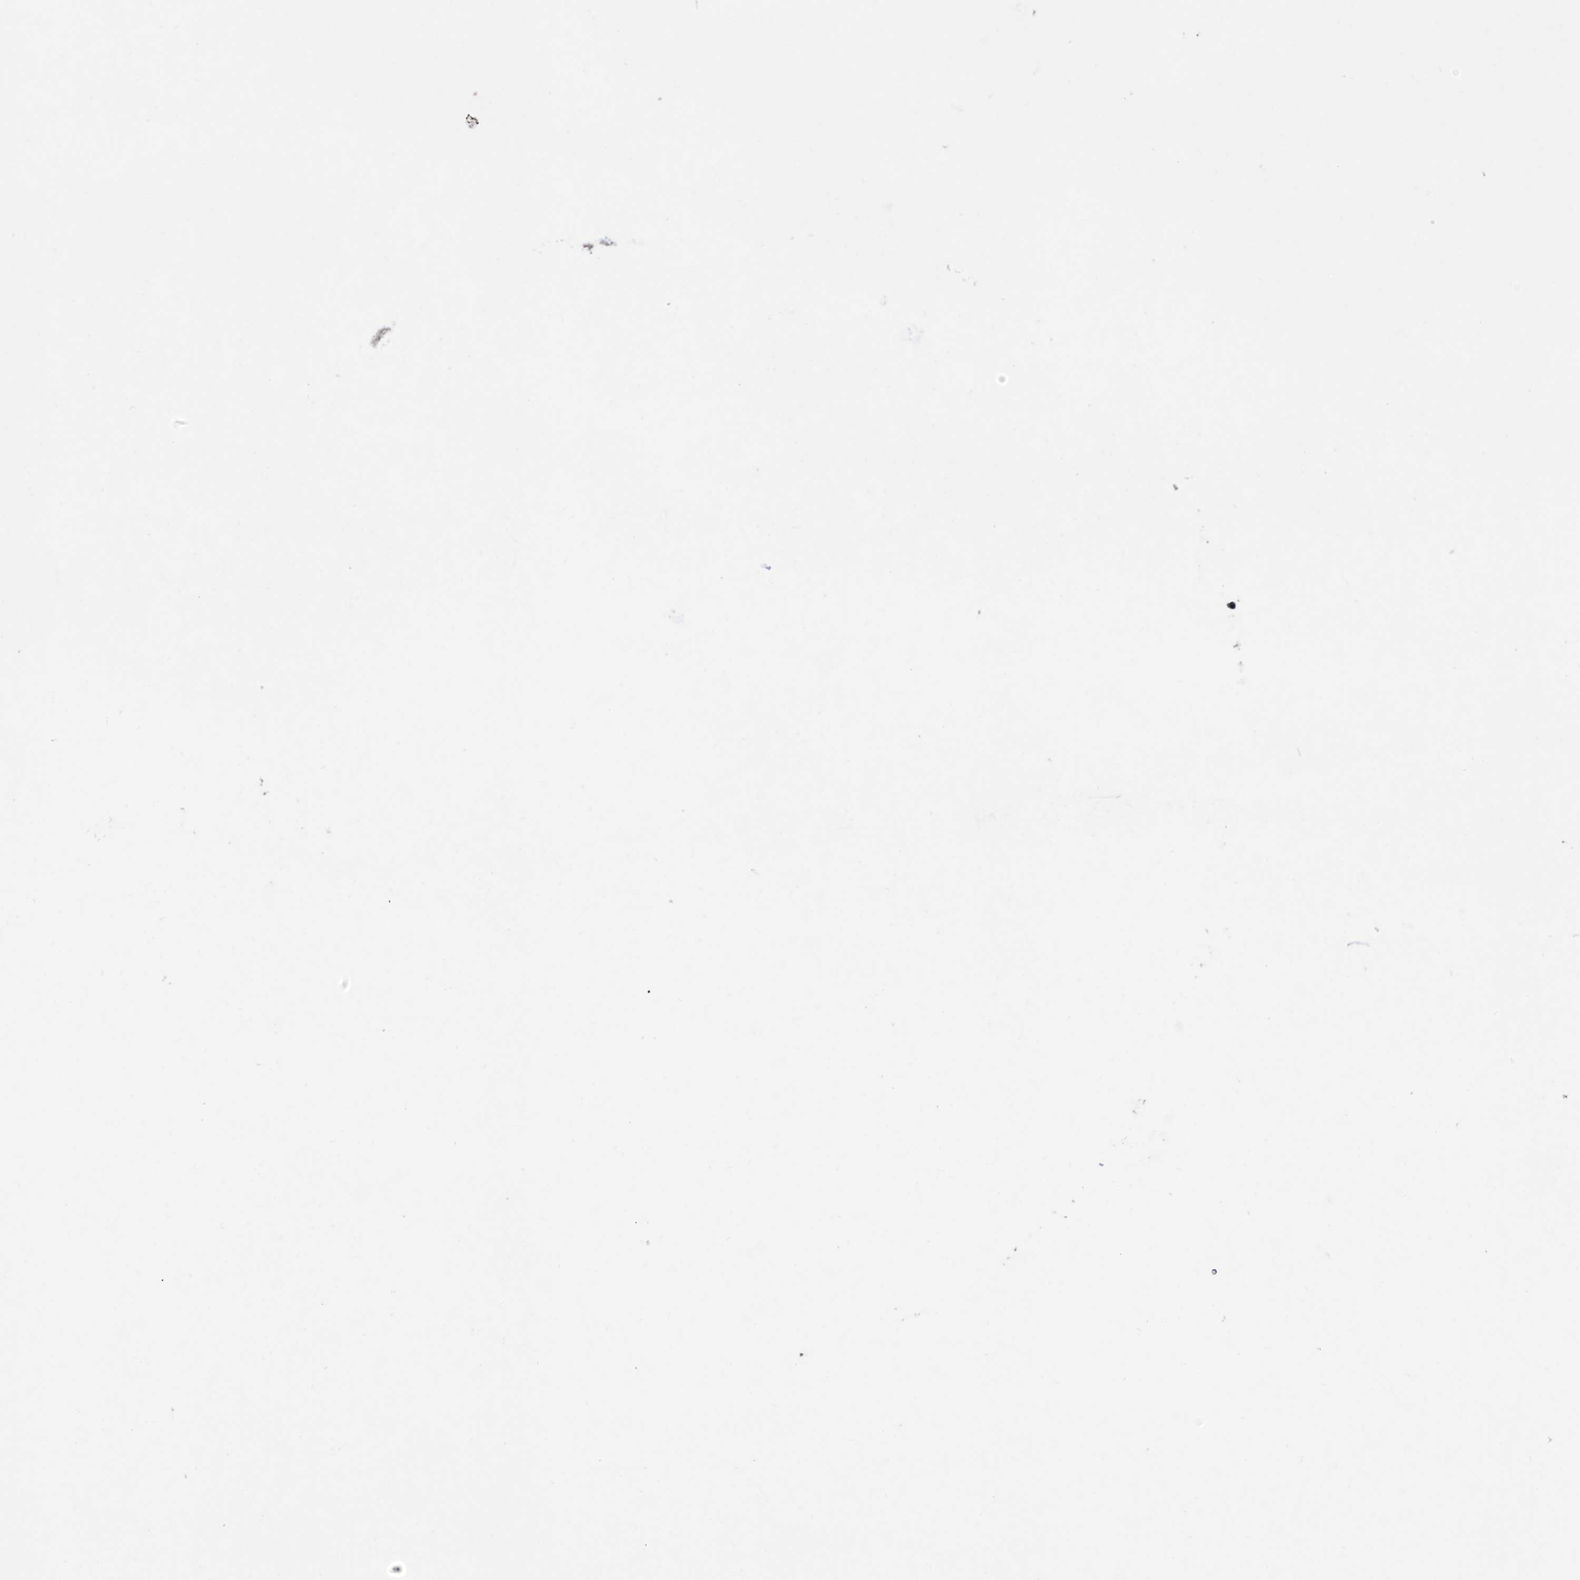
{"staining": {"intensity": "moderate", "quantity": ">75%", "location": "cytoplasmic/membranous,nuclear"}, "tissue": "rectum", "cell_type": "Glandular cells", "image_type": "normal", "snomed": [{"axis": "morphology", "description": "Normal tissue, NOS"}, {"axis": "topography", "description": "Rectum"}], "caption": "Moderate cytoplasmic/membranous,nuclear expression for a protein is appreciated in about >75% of glandular cells of unremarkable rectum using immunohistochemistry (IHC).", "gene": "ZNF426", "patient": {"sex": "male", "age": 51}}